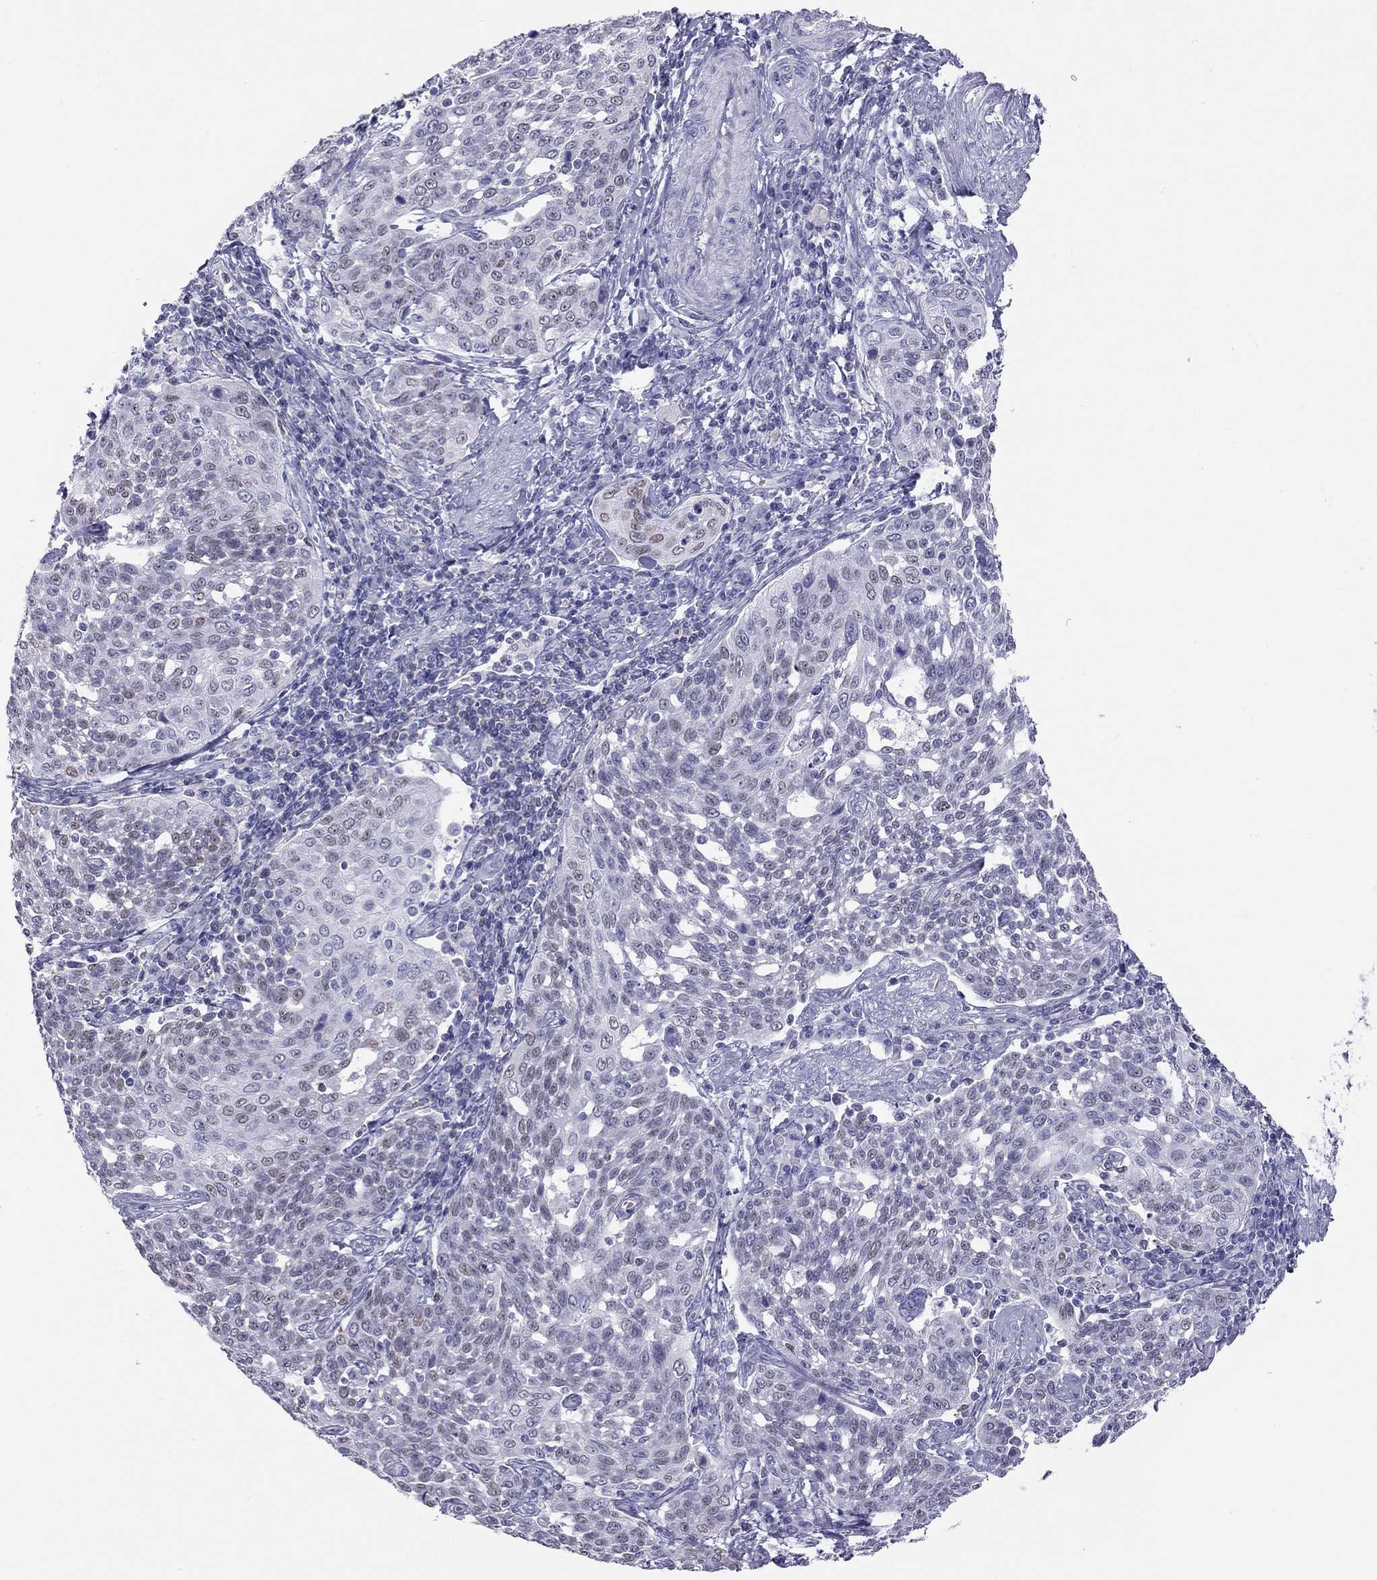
{"staining": {"intensity": "negative", "quantity": "none", "location": "none"}, "tissue": "cervical cancer", "cell_type": "Tumor cells", "image_type": "cancer", "snomed": [{"axis": "morphology", "description": "Squamous cell carcinoma, NOS"}, {"axis": "topography", "description": "Cervix"}], "caption": "A photomicrograph of human cervical cancer (squamous cell carcinoma) is negative for staining in tumor cells.", "gene": "STAG3", "patient": {"sex": "female", "age": 34}}